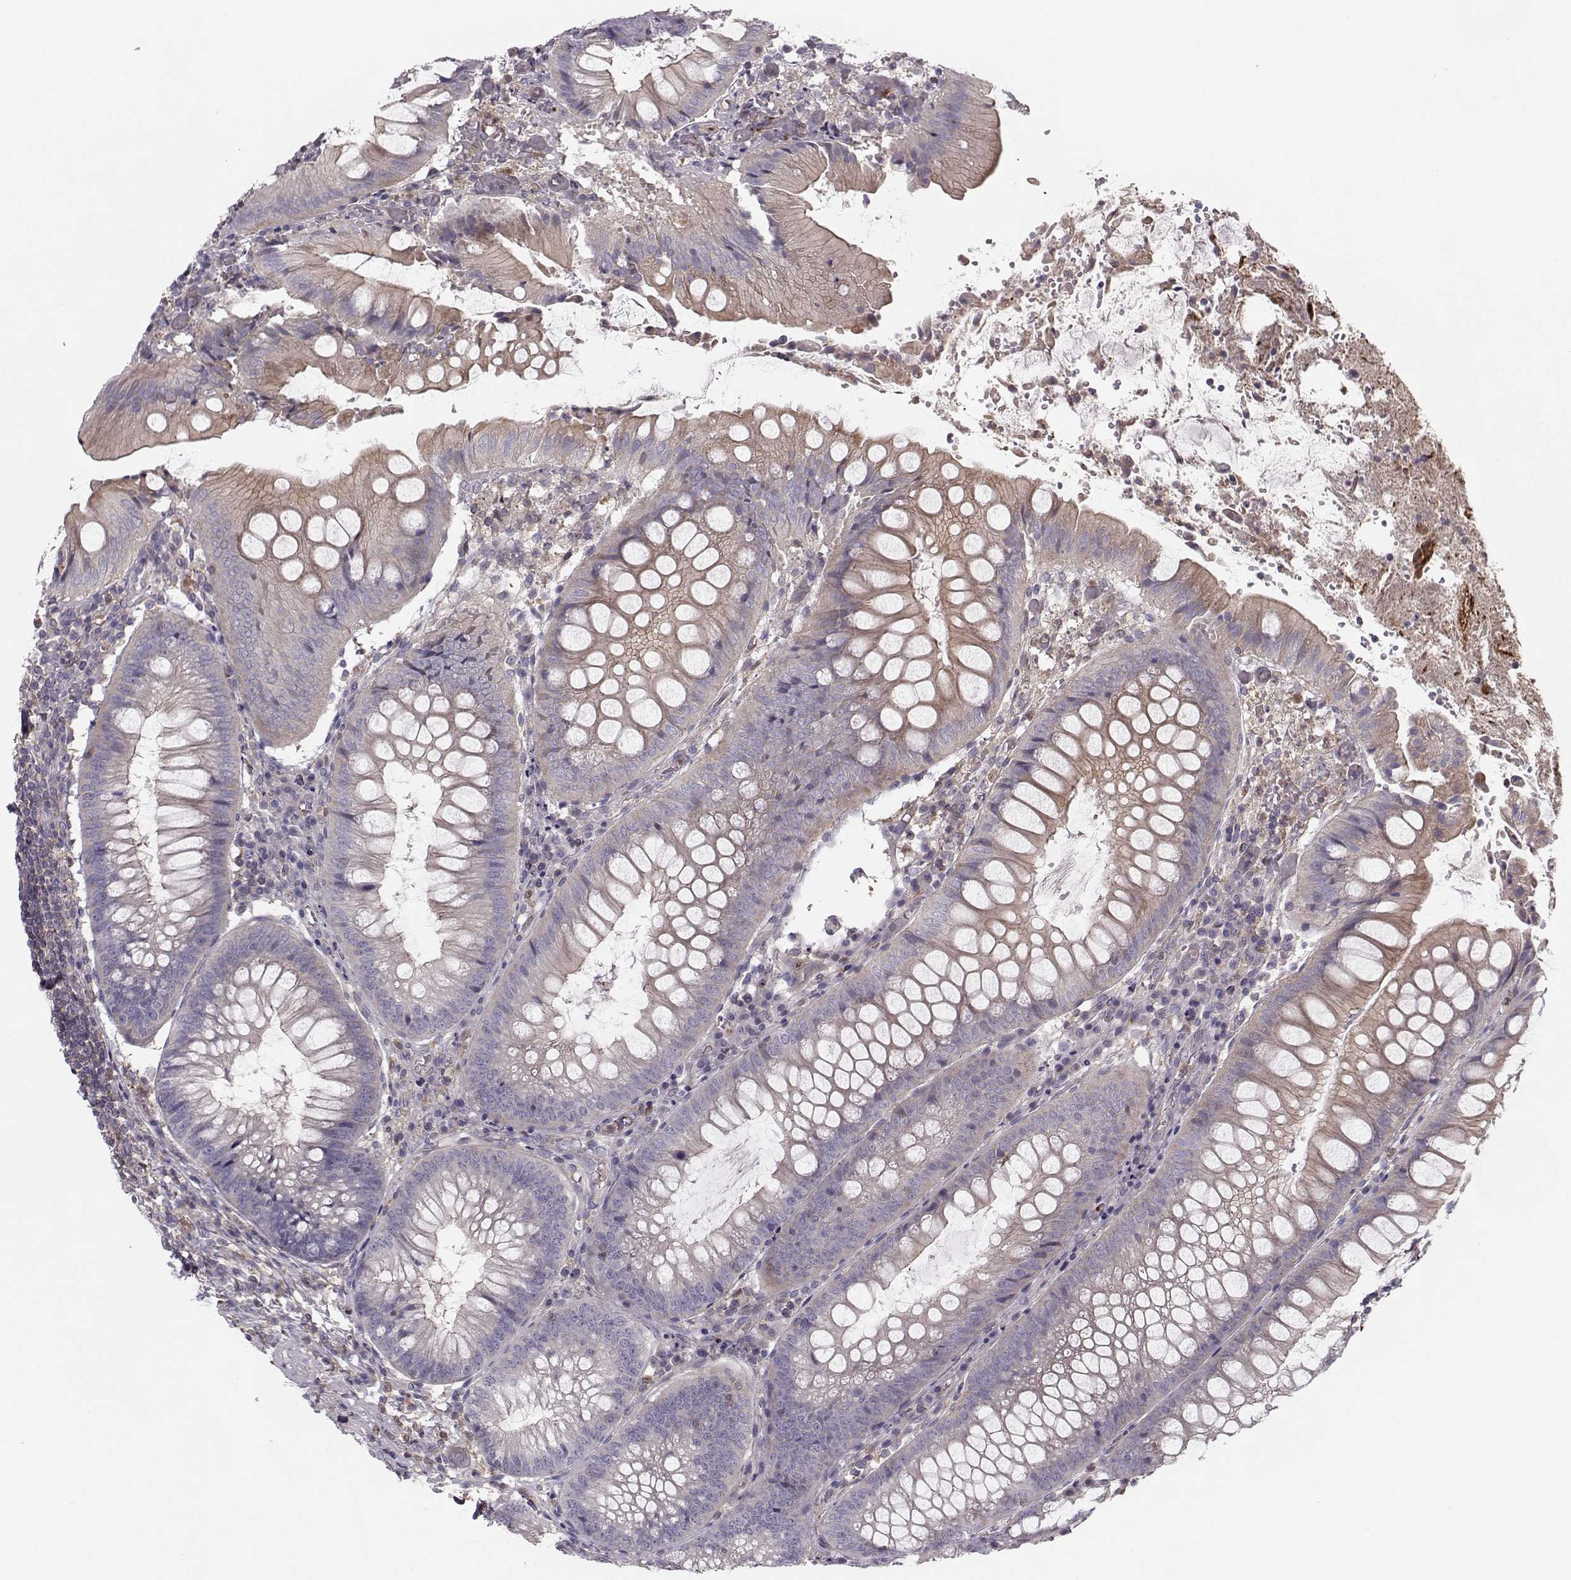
{"staining": {"intensity": "moderate", "quantity": "<25%", "location": "cytoplasmic/membranous"}, "tissue": "appendix", "cell_type": "Glandular cells", "image_type": "normal", "snomed": [{"axis": "morphology", "description": "Normal tissue, NOS"}, {"axis": "morphology", "description": "Inflammation, NOS"}, {"axis": "topography", "description": "Appendix"}], "caption": "Protein expression by immunohistochemistry (IHC) reveals moderate cytoplasmic/membranous positivity in about <25% of glandular cells in benign appendix.", "gene": "ASB16", "patient": {"sex": "male", "age": 16}}